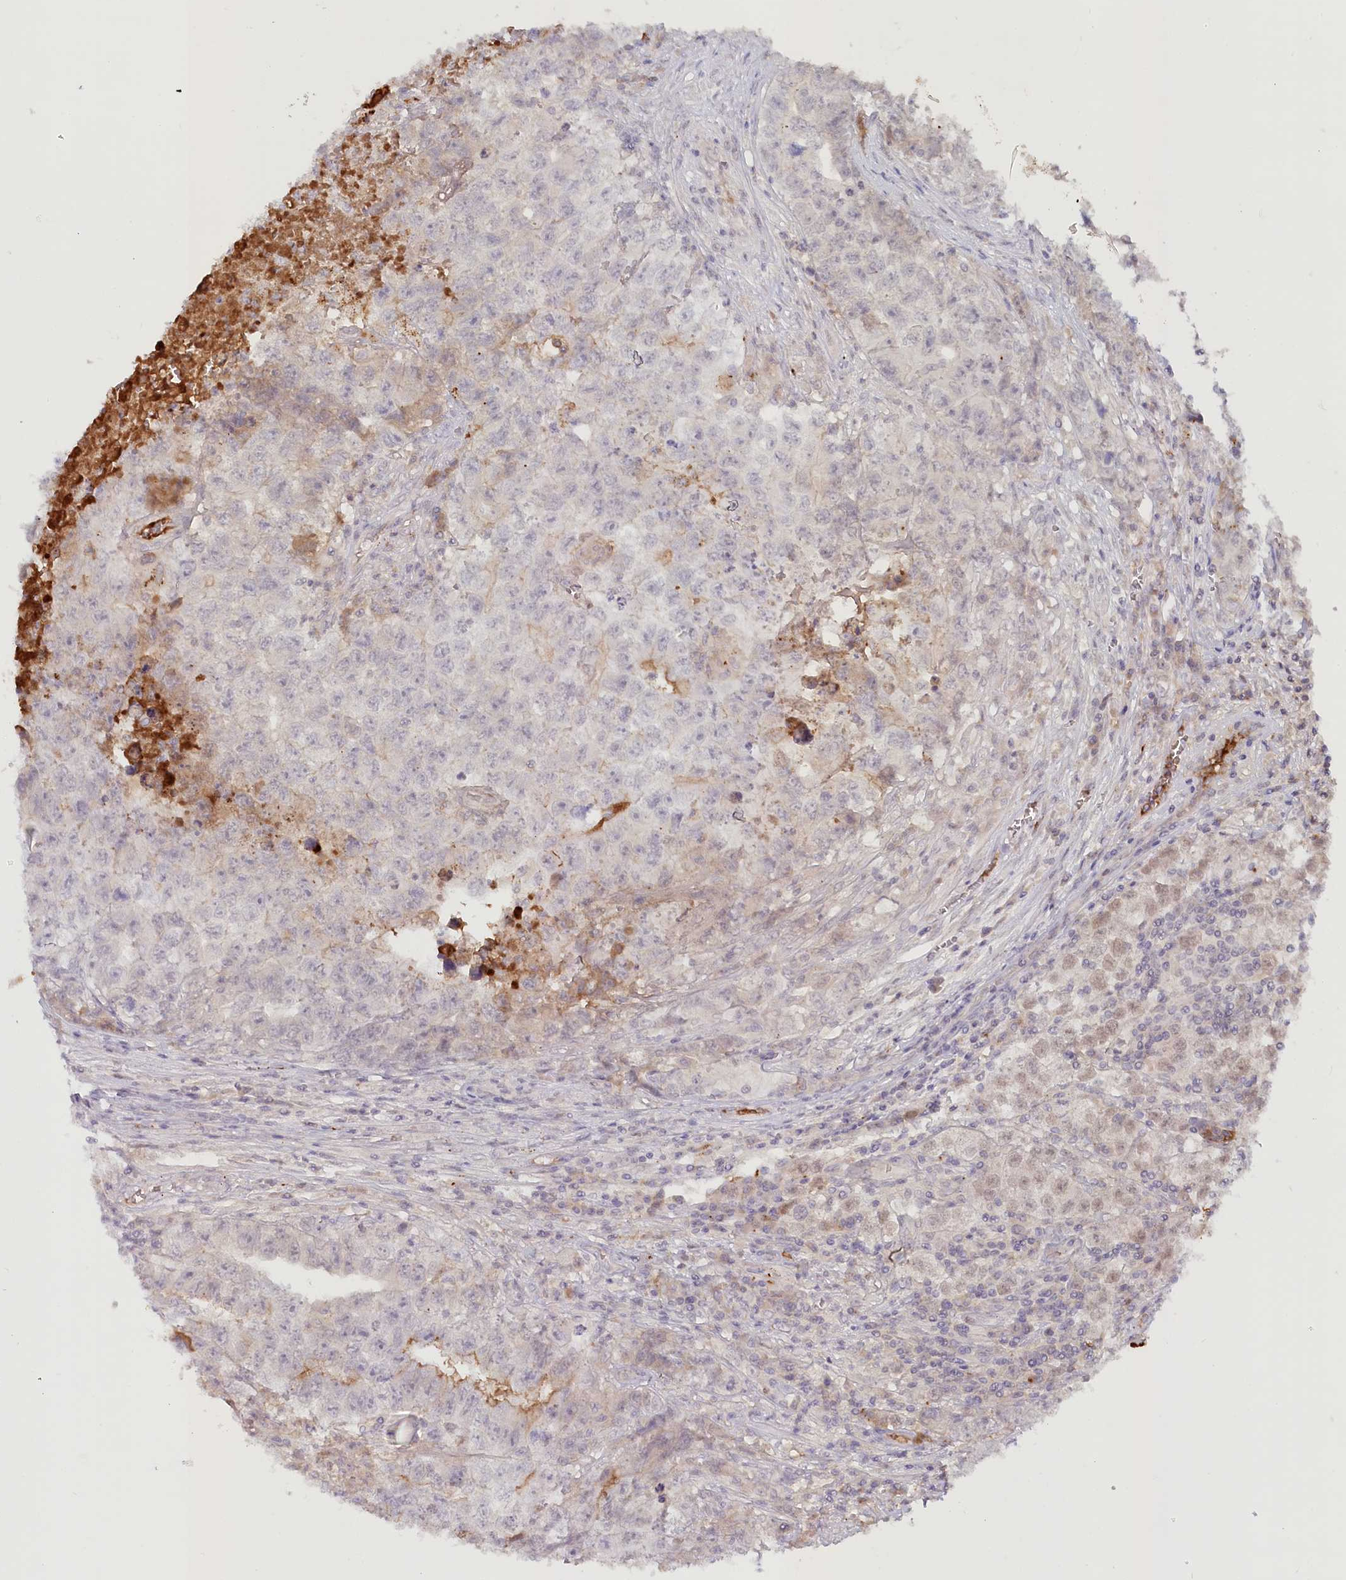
{"staining": {"intensity": "weak", "quantity": "<25%", "location": "cytoplasmic/membranous"}, "tissue": "testis cancer", "cell_type": "Tumor cells", "image_type": "cancer", "snomed": [{"axis": "morphology", "description": "Seminoma, NOS"}, {"axis": "morphology", "description": "Carcinoma, Embryonal, NOS"}, {"axis": "topography", "description": "Testis"}], "caption": "Photomicrograph shows no protein staining in tumor cells of seminoma (testis) tissue. Brightfield microscopy of immunohistochemistry (IHC) stained with DAB (3,3'-diaminobenzidine) (brown) and hematoxylin (blue), captured at high magnification.", "gene": "PSAPL1", "patient": {"sex": "male", "age": 43}}